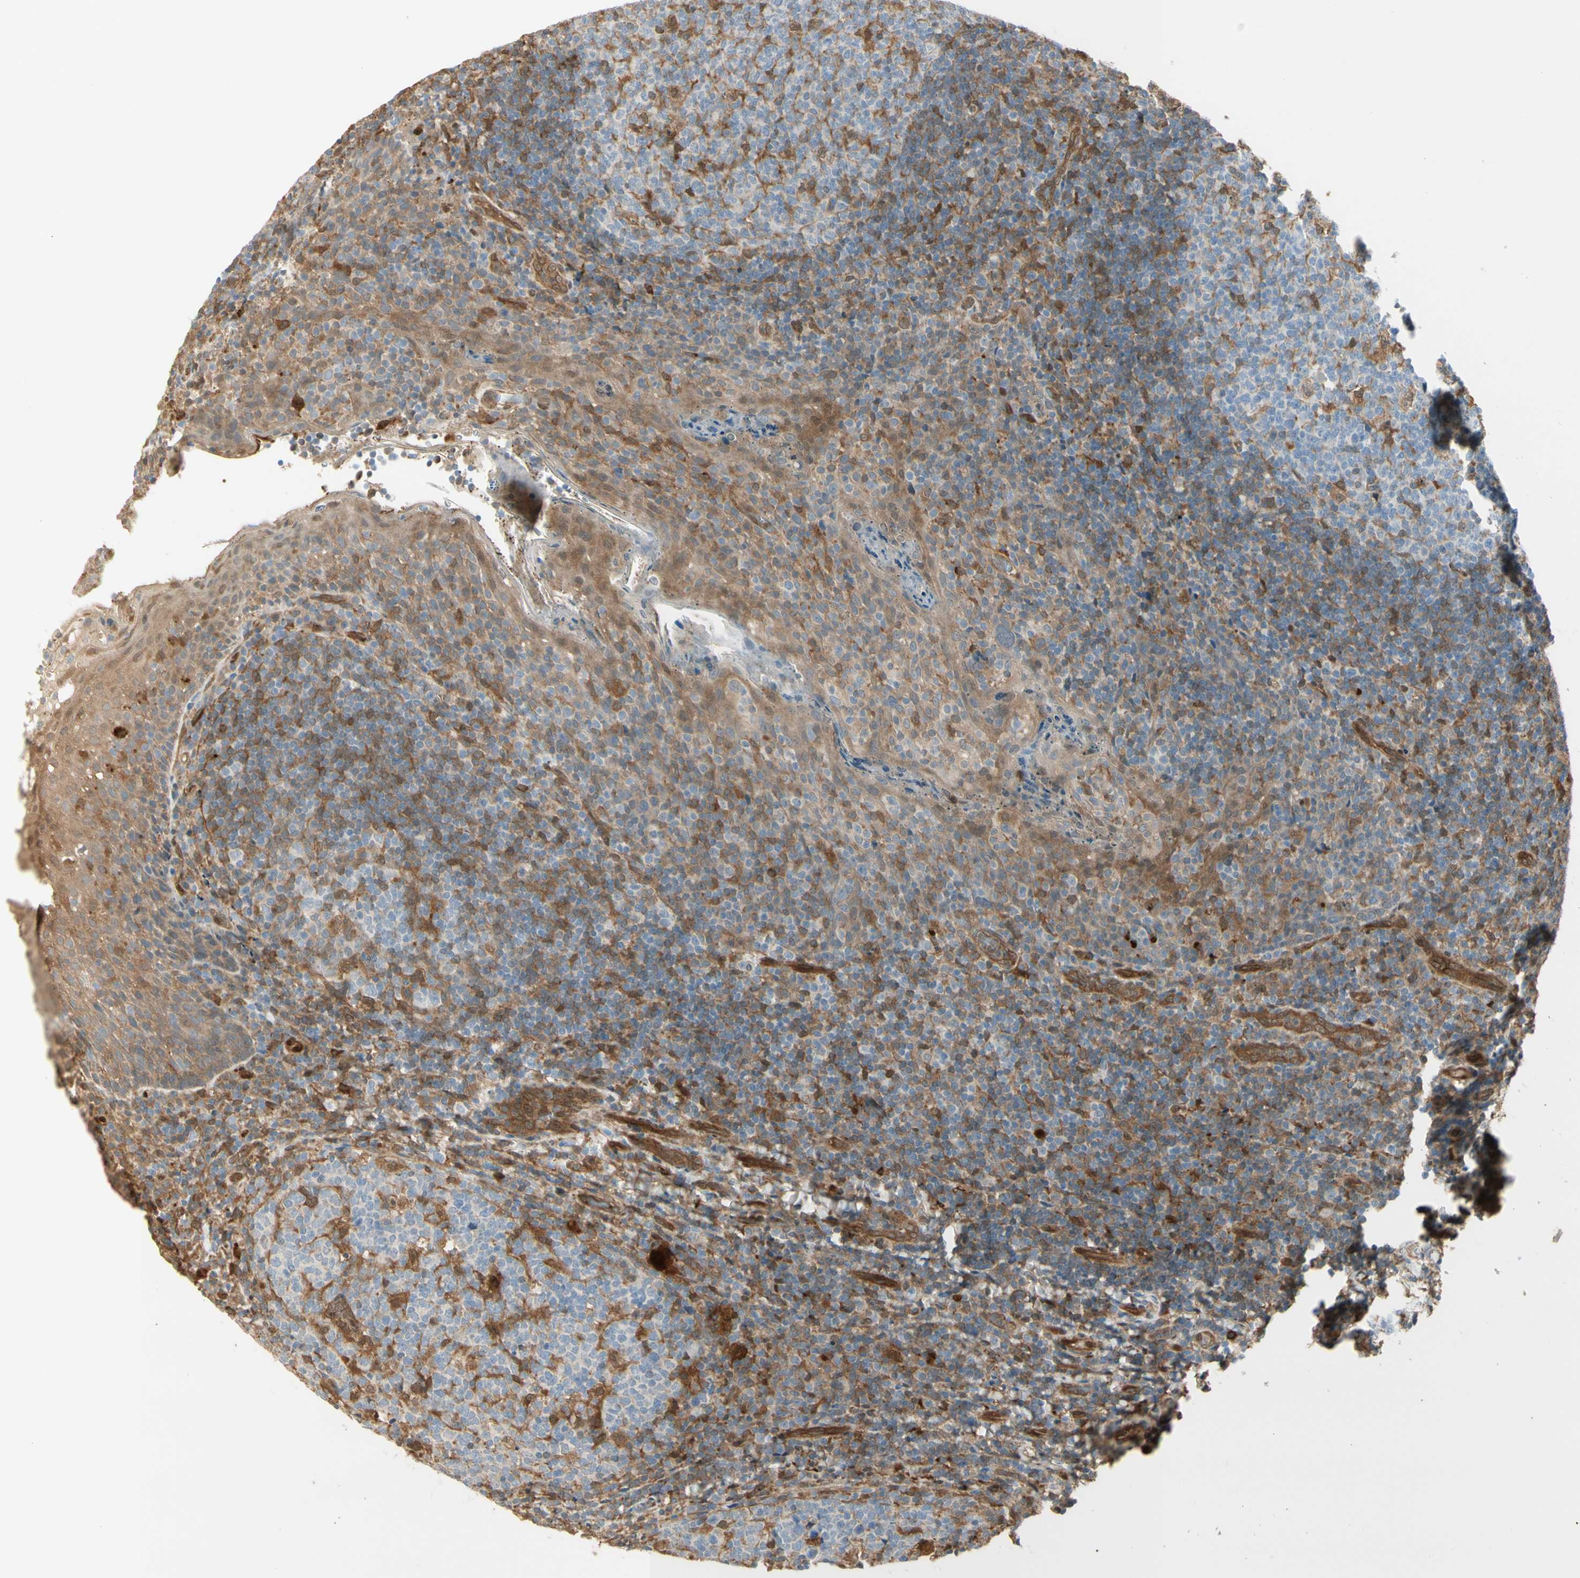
{"staining": {"intensity": "moderate", "quantity": "<25%", "location": "cytoplasmic/membranous"}, "tissue": "tonsil", "cell_type": "Germinal center cells", "image_type": "normal", "snomed": [{"axis": "morphology", "description": "Normal tissue, NOS"}, {"axis": "topography", "description": "Tonsil"}], "caption": "DAB immunohistochemical staining of normal human tonsil reveals moderate cytoplasmic/membranous protein staining in about <25% of germinal center cells.", "gene": "SERPINB6", "patient": {"sex": "male", "age": 17}}